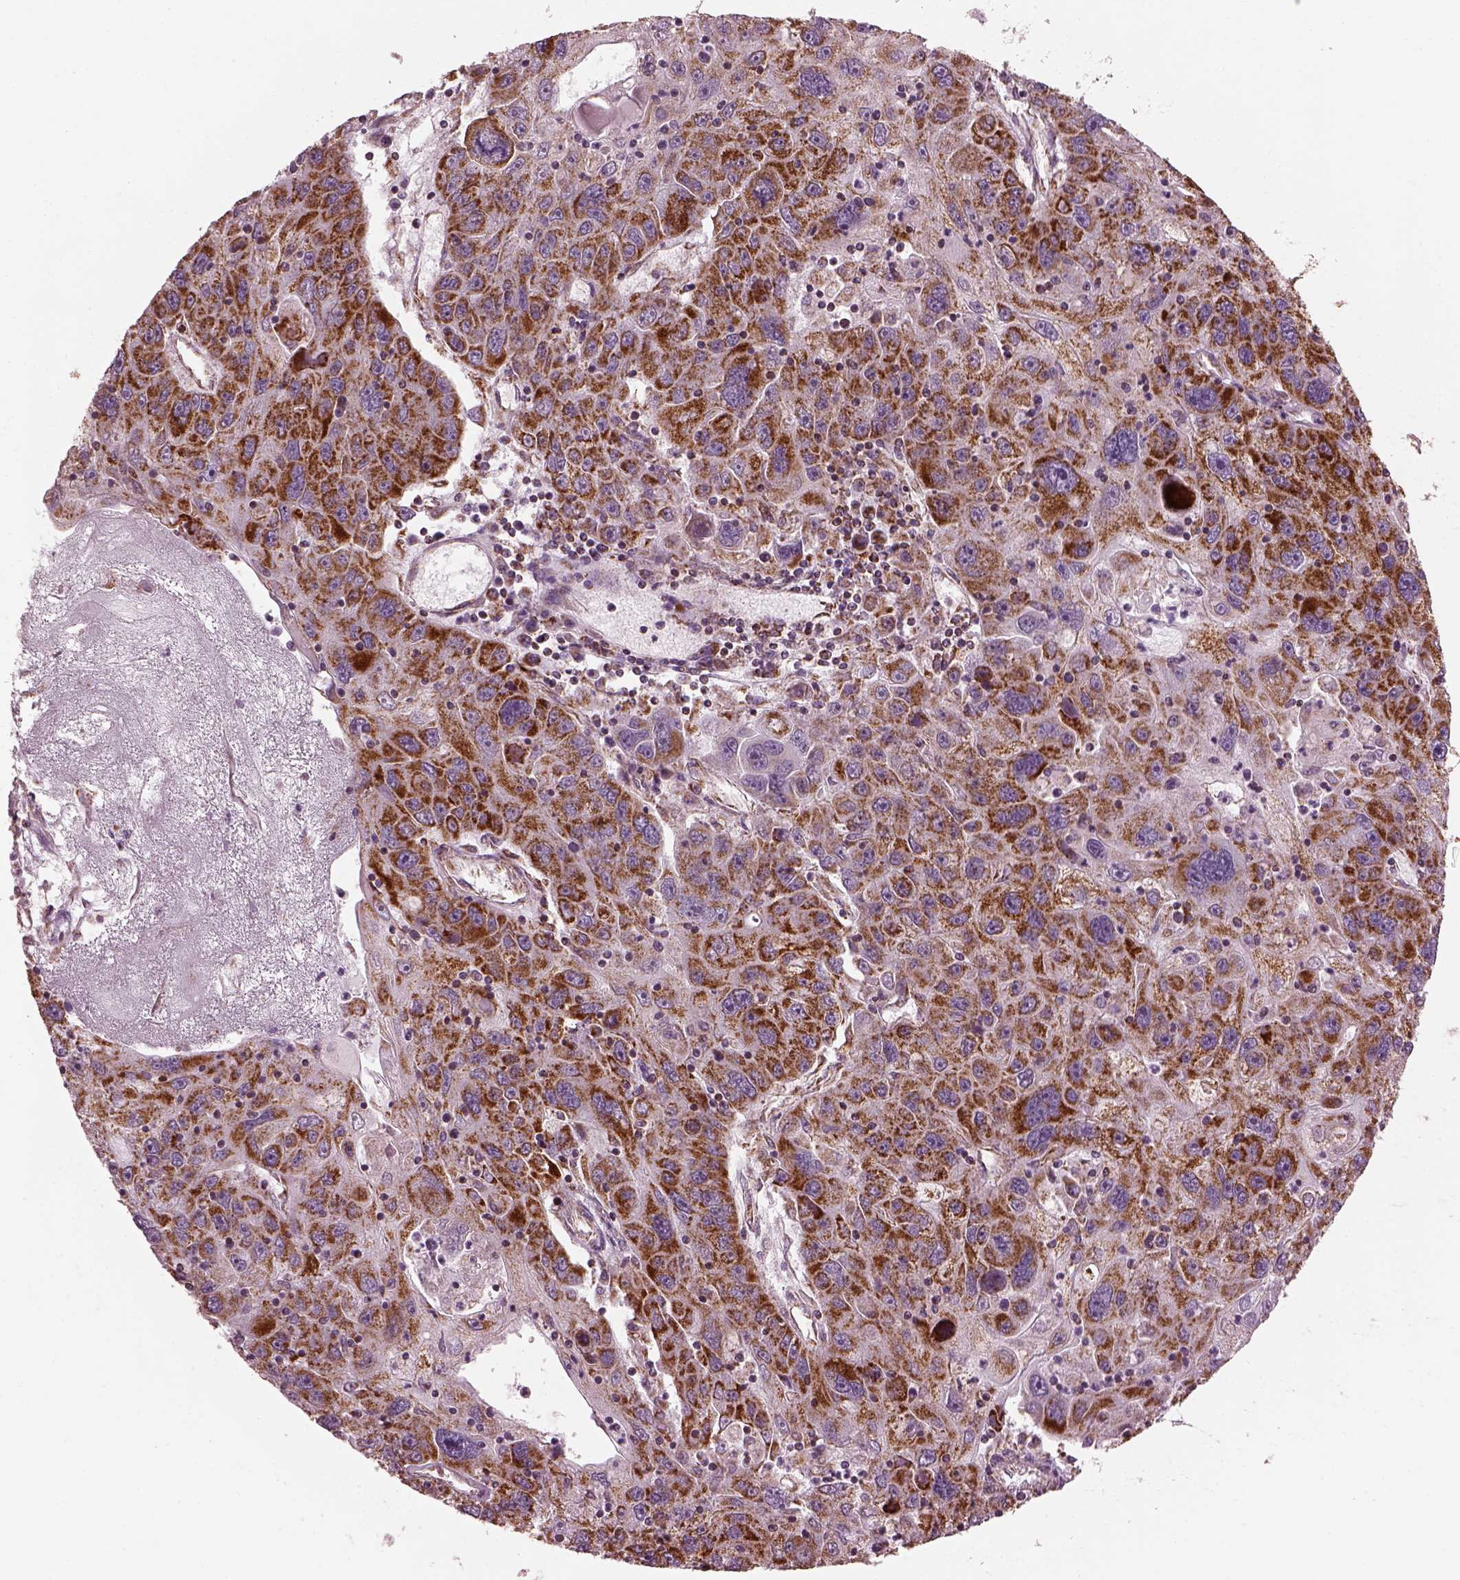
{"staining": {"intensity": "strong", "quantity": ">75%", "location": "cytoplasmic/membranous"}, "tissue": "stomach cancer", "cell_type": "Tumor cells", "image_type": "cancer", "snomed": [{"axis": "morphology", "description": "Adenocarcinoma, NOS"}, {"axis": "topography", "description": "Stomach"}], "caption": "Immunohistochemistry (IHC) staining of stomach cancer, which exhibits high levels of strong cytoplasmic/membranous expression in about >75% of tumor cells indicating strong cytoplasmic/membranous protein staining. The staining was performed using DAB (brown) for protein detection and nuclei were counterstained in hematoxylin (blue).", "gene": "ATP5MF", "patient": {"sex": "male", "age": 56}}